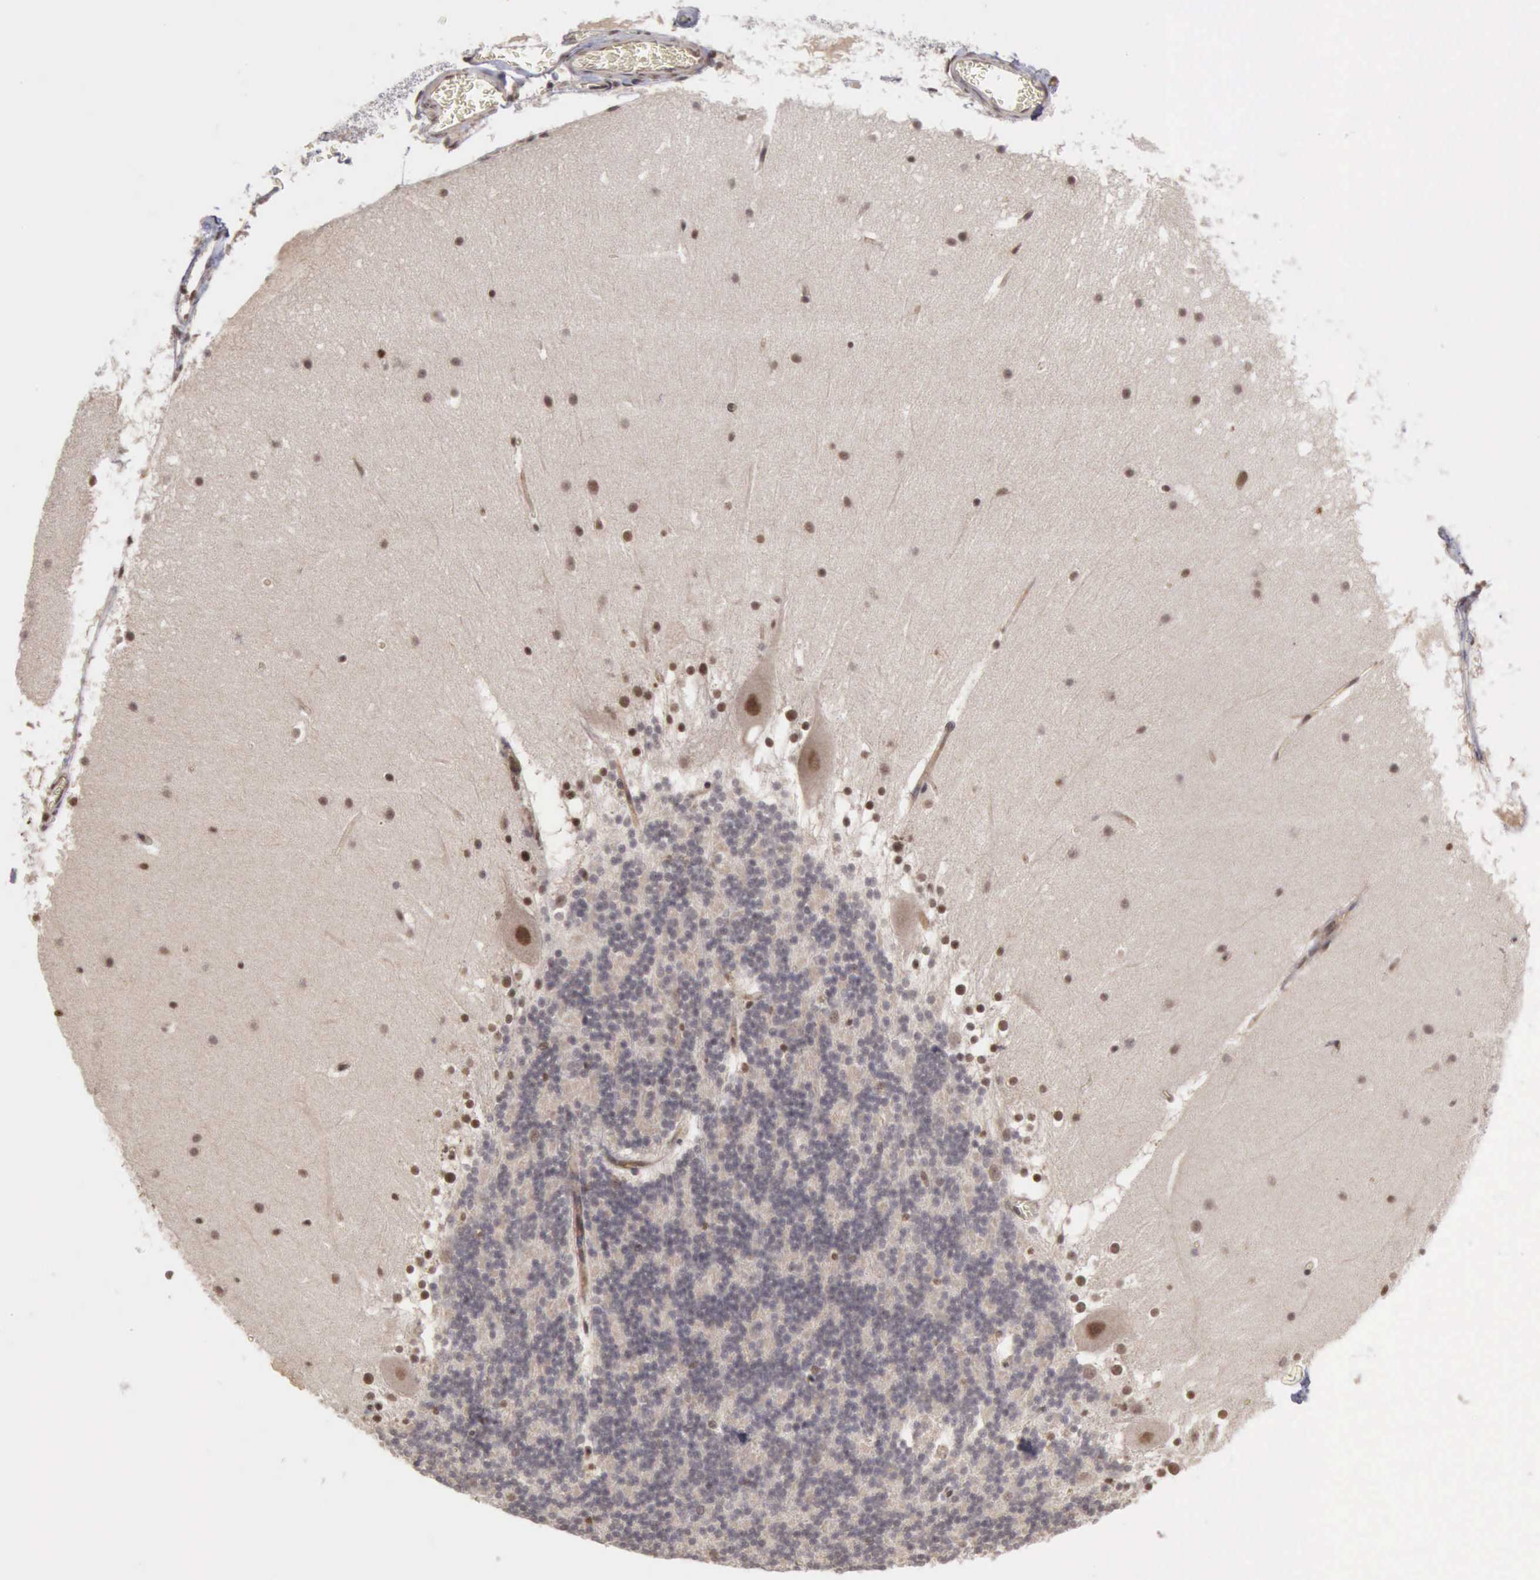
{"staining": {"intensity": "negative", "quantity": "none", "location": "none"}, "tissue": "cerebellum", "cell_type": "Cells in granular layer", "image_type": "normal", "snomed": [{"axis": "morphology", "description": "Normal tissue, NOS"}, {"axis": "topography", "description": "Cerebellum"}], "caption": "An immunohistochemistry photomicrograph of benign cerebellum is shown. There is no staining in cells in granular layer of cerebellum. (DAB (3,3'-diaminobenzidine) immunohistochemistry (IHC) with hematoxylin counter stain).", "gene": "CDKN2A", "patient": {"sex": "female", "age": 19}}